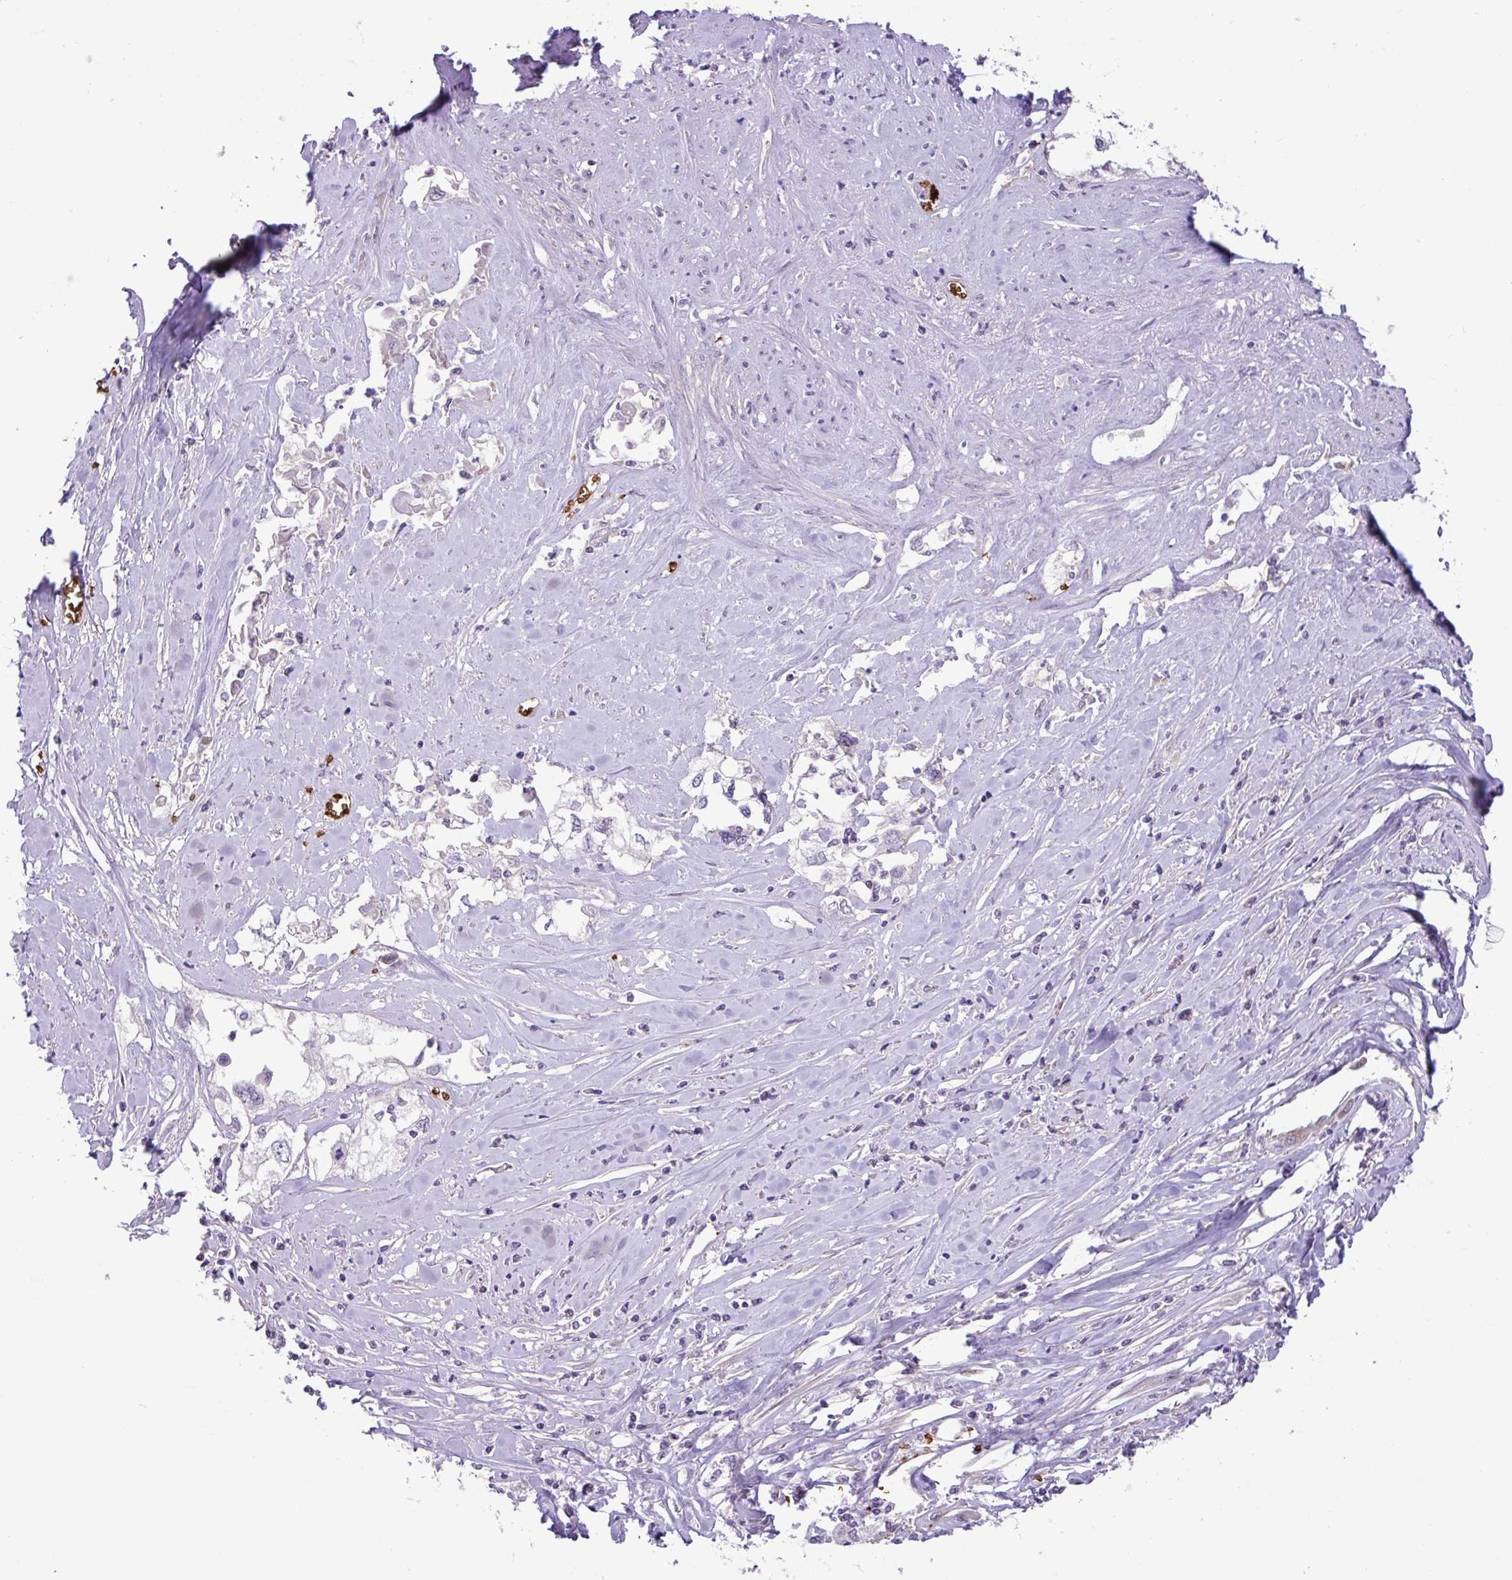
{"staining": {"intensity": "negative", "quantity": "none", "location": "none"}, "tissue": "cervical cancer", "cell_type": "Tumor cells", "image_type": "cancer", "snomed": [{"axis": "morphology", "description": "Squamous cell carcinoma, NOS"}, {"axis": "topography", "description": "Cervix"}], "caption": "Photomicrograph shows no significant protein staining in tumor cells of cervical squamous cell carcinoma.", "gene": "RAD21L1", "patient": {"sex": "female", "age": 31}}